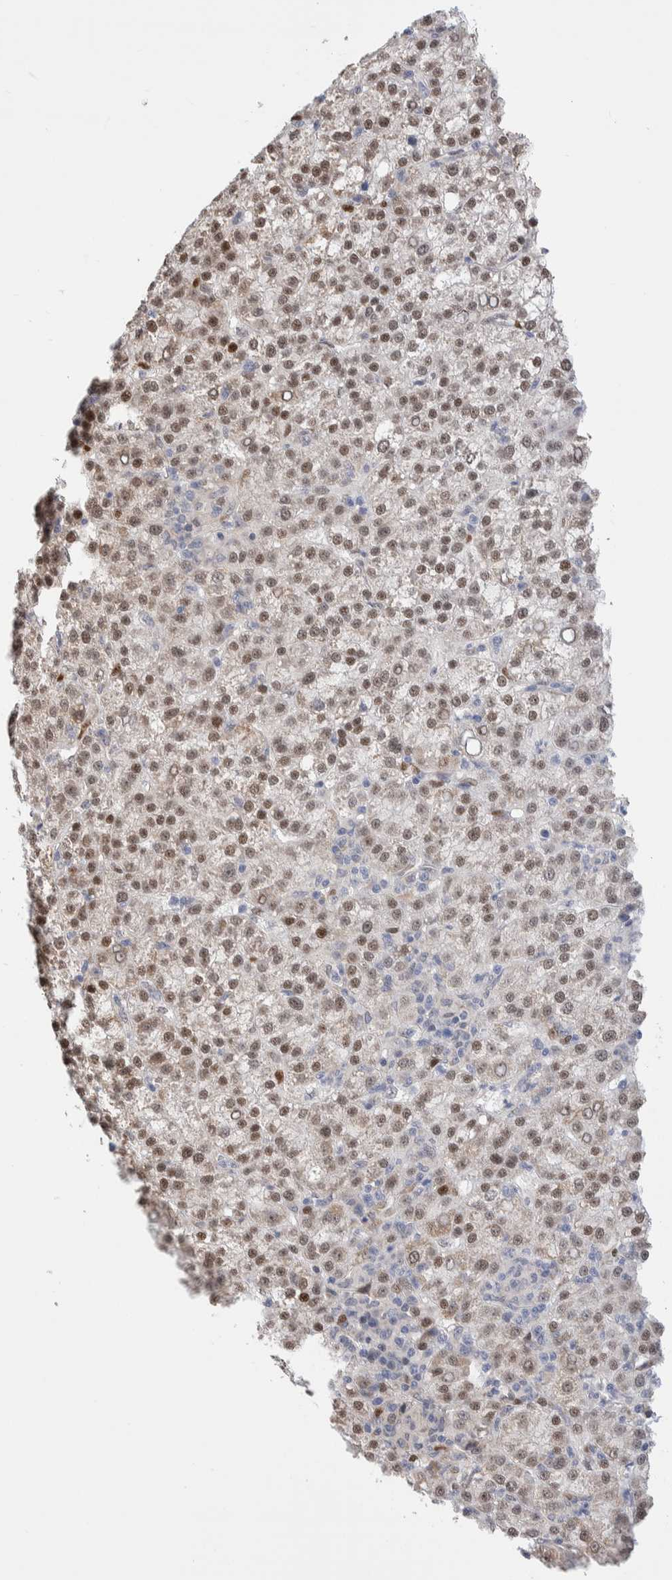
{"staining": {"intensity": "weak", "quantity": ">75%", "location": "nuclear"}, "tissue": "liver cancer", "cell_type": "Tumor cells", "image_type": "cancer", "snomed": [{"axis": "morphology", "description": "Carcinoma, Hepatocellular, NOS"}, {"axis": "topography", "description": "Liver"}], "caption": "Tumor cells show low levels of weak nuclear expression in approximately >75% of cells in liver hepatocellular carcinoma. (Stains: DAB in brown, nuclei in blue, Microscopy: brightfield microscopy at high magnification).", "gene": "NSMAF", "patient": {"sex": "female", "age": 58}}